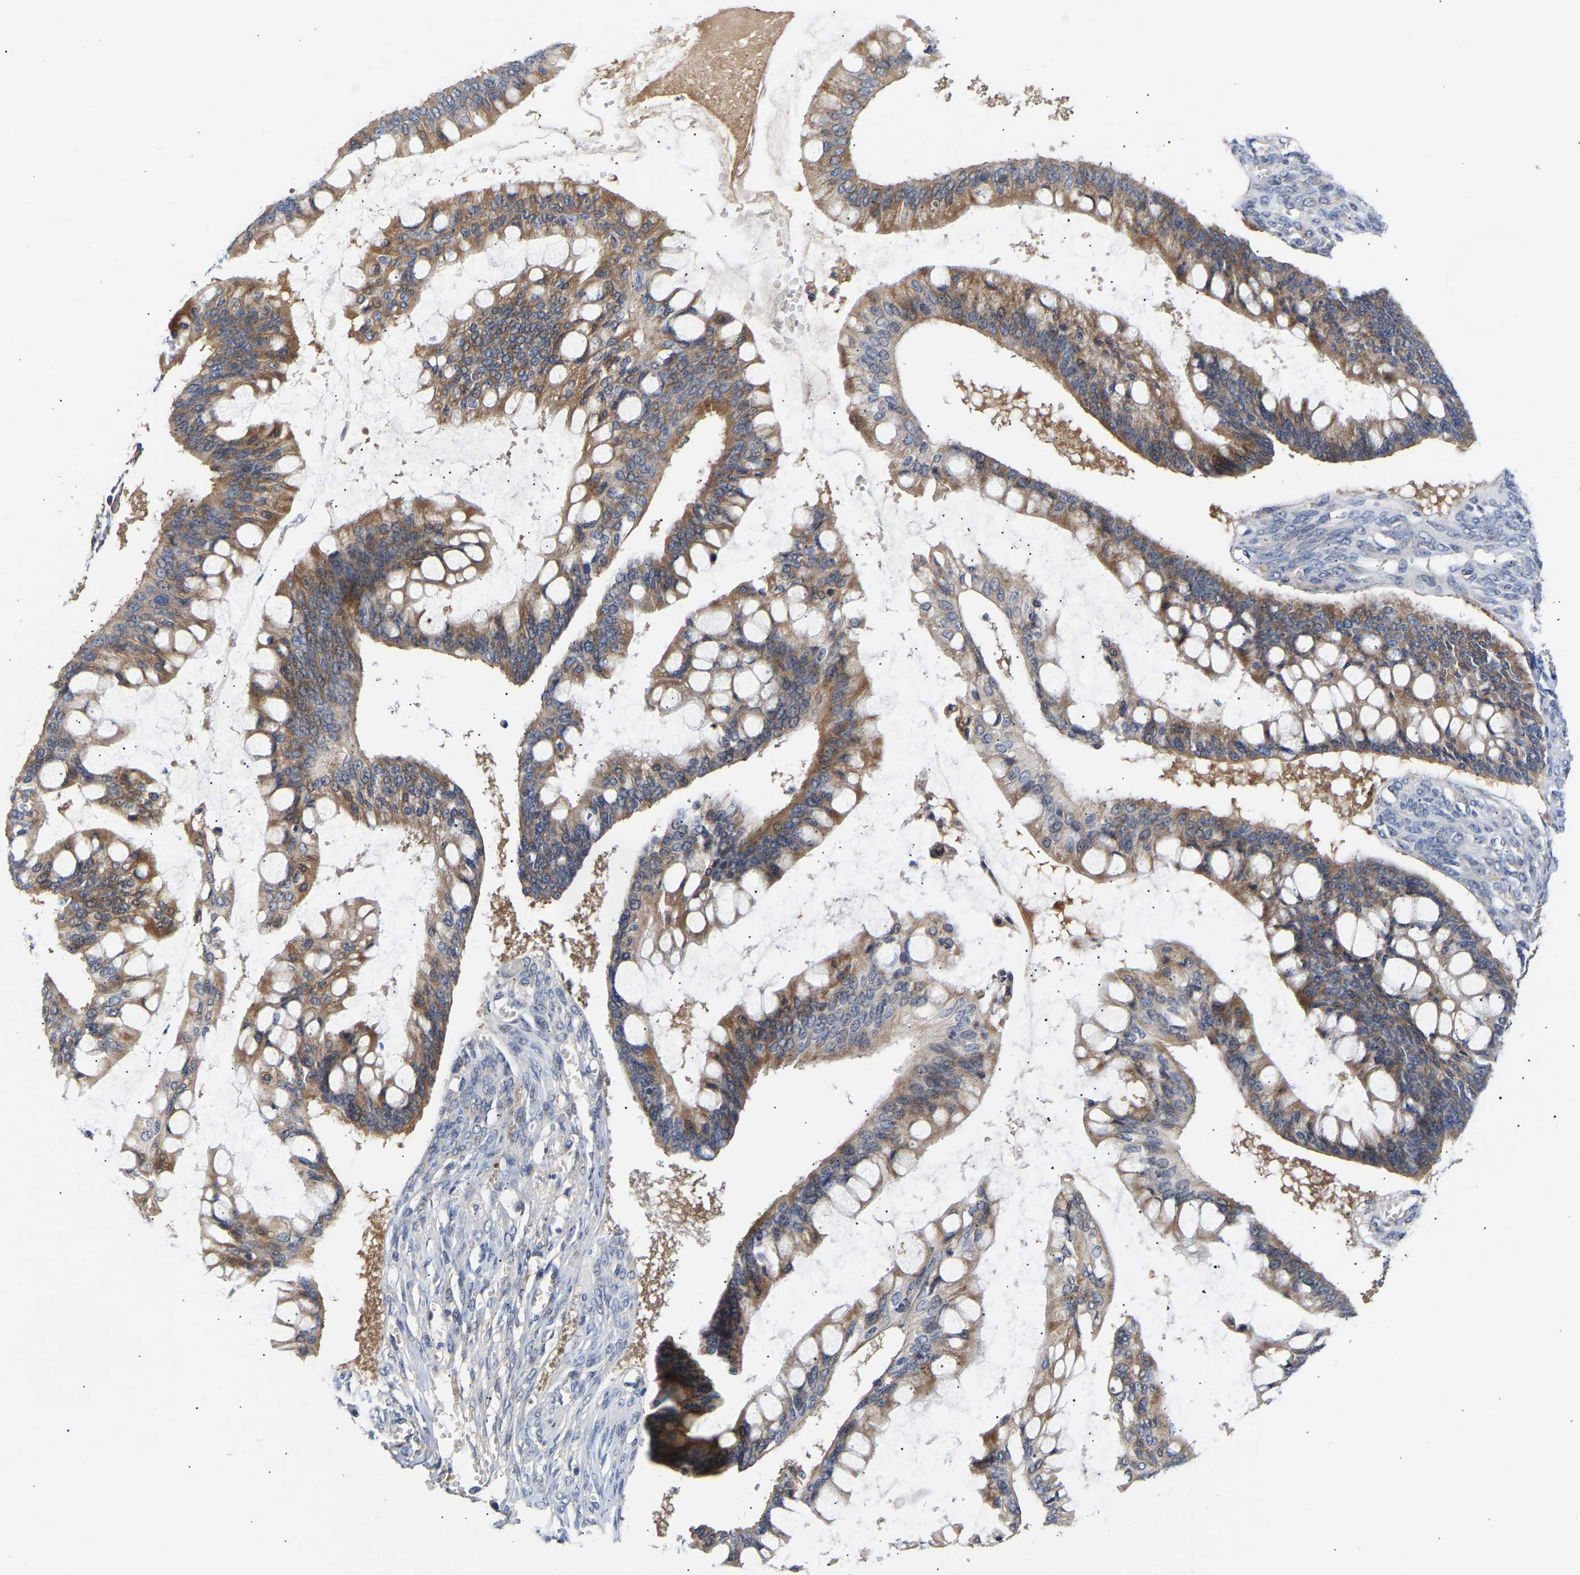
{"staining": {"intensity": "moderate", "quantity": ">75%", "location": "cytoplasmic/membranous"}, "tissue": "ovarian cancer", "cell_type": "Tumor cells", "image_type": "cancer", "snomed": [{"axis": "morphology", "description": "Cystadenocarcinoma, mucinous, NOS"}, {"axis": "topography", "description": "Ovary"}], "caption": "Ovarian cancer (mucinous cystadenocarcinoma) stained for a protein (brown) reveals moderate cytoplasmic/membranous positive staining in approximately >75% of tumor cells.", "gene": "KASH5", "patient": {"sex": "female", "age": 73}}